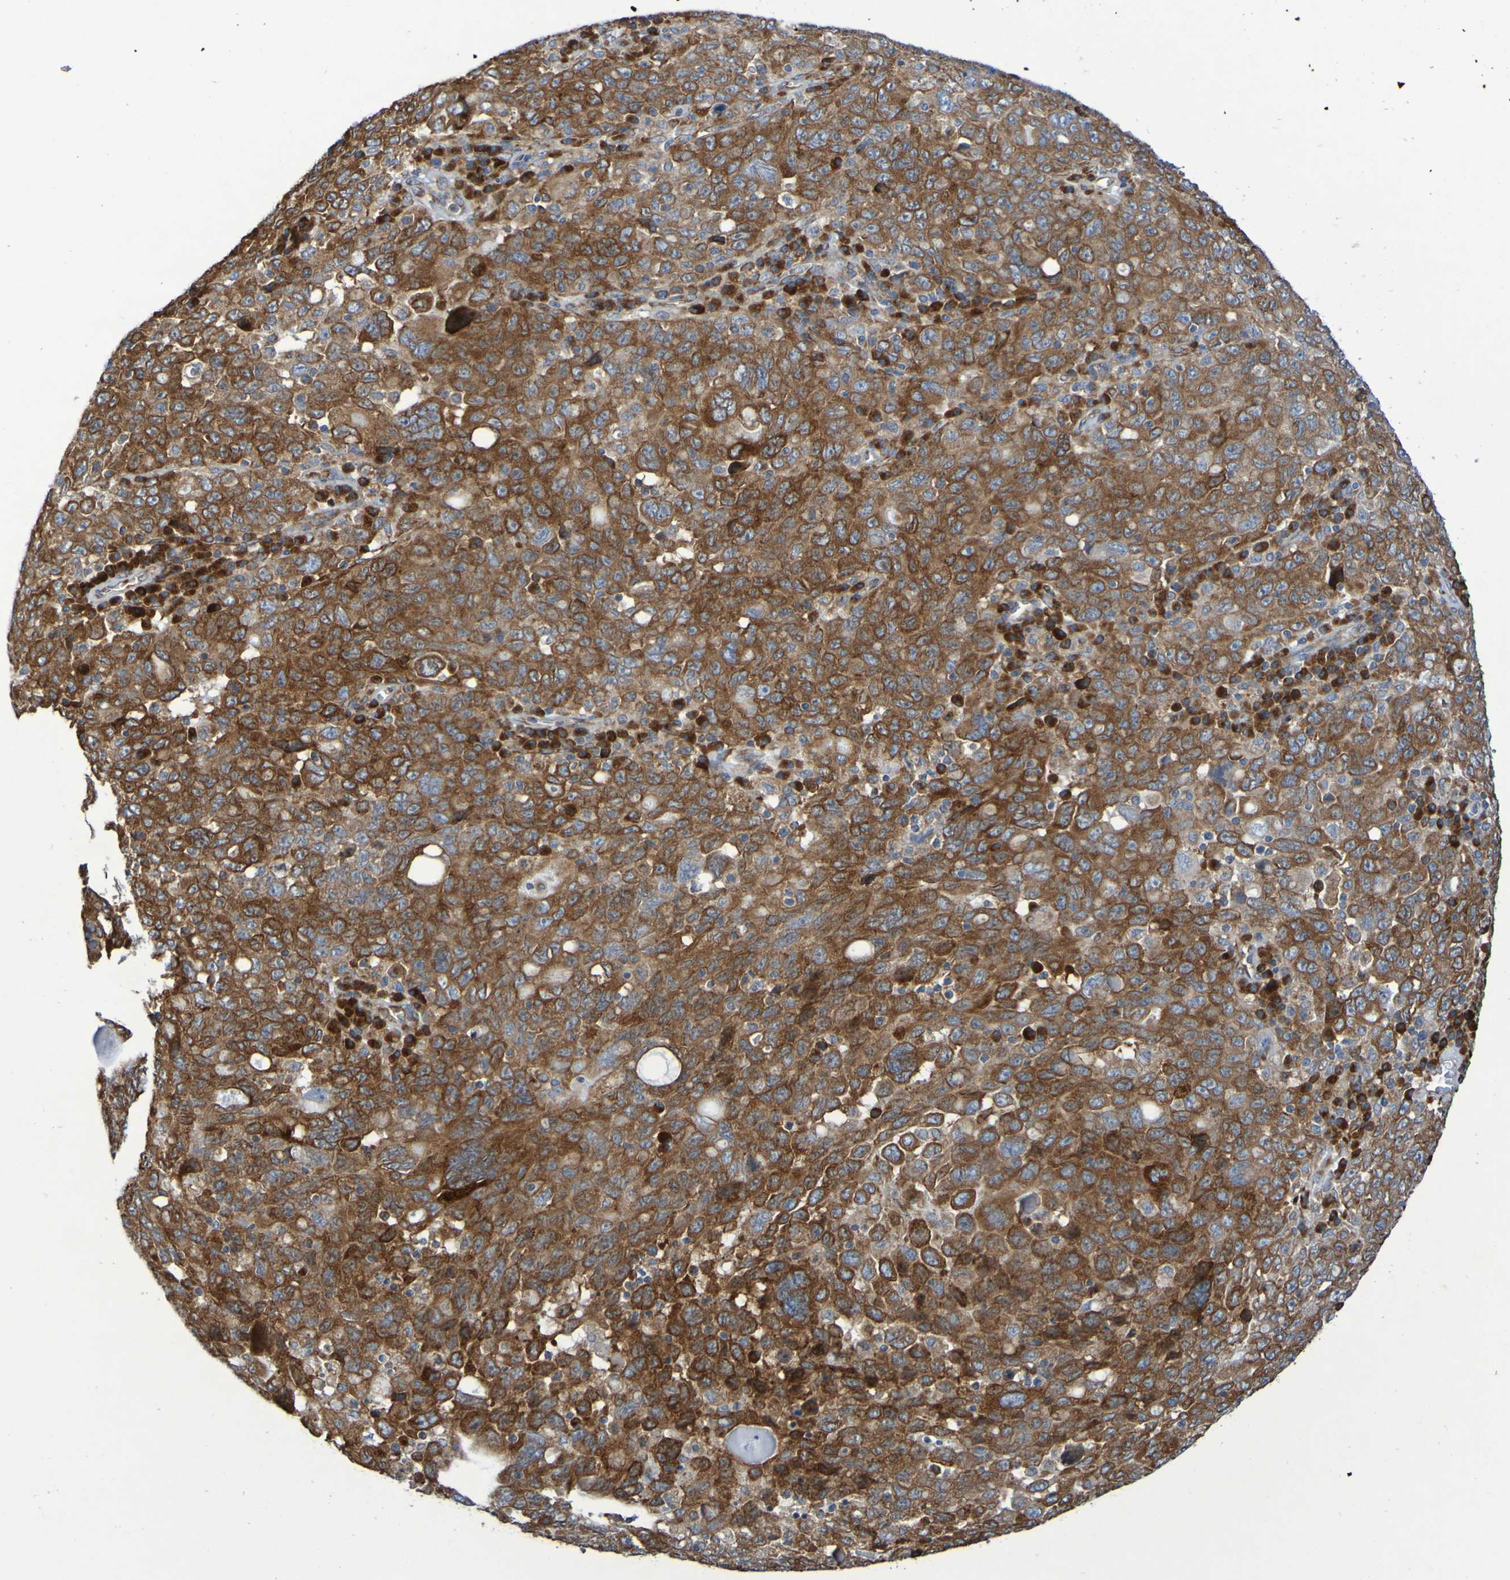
{"staining": {"intensity": "strong", "quantity": ">75%", "location": "cytoplasmic/membranous"}, "tissue": "ovarian cancer", "cell_type": "Tumor cells", "image_type": "cancer", "snomed": [{"axis": "morphology", "description": "Carcinoma, endometroid"}, {"axis": "topography", "description": "Ovary"}], "caption": "Human ovarian cancer (endometroid carcinoma) stained for a protein (brown) exhibits strong cytoplasmic/membranous positive positivity in about >75% of tumor cells.", "gene": "FKBP3", "patient": {"sex": "female", "age": 62}}